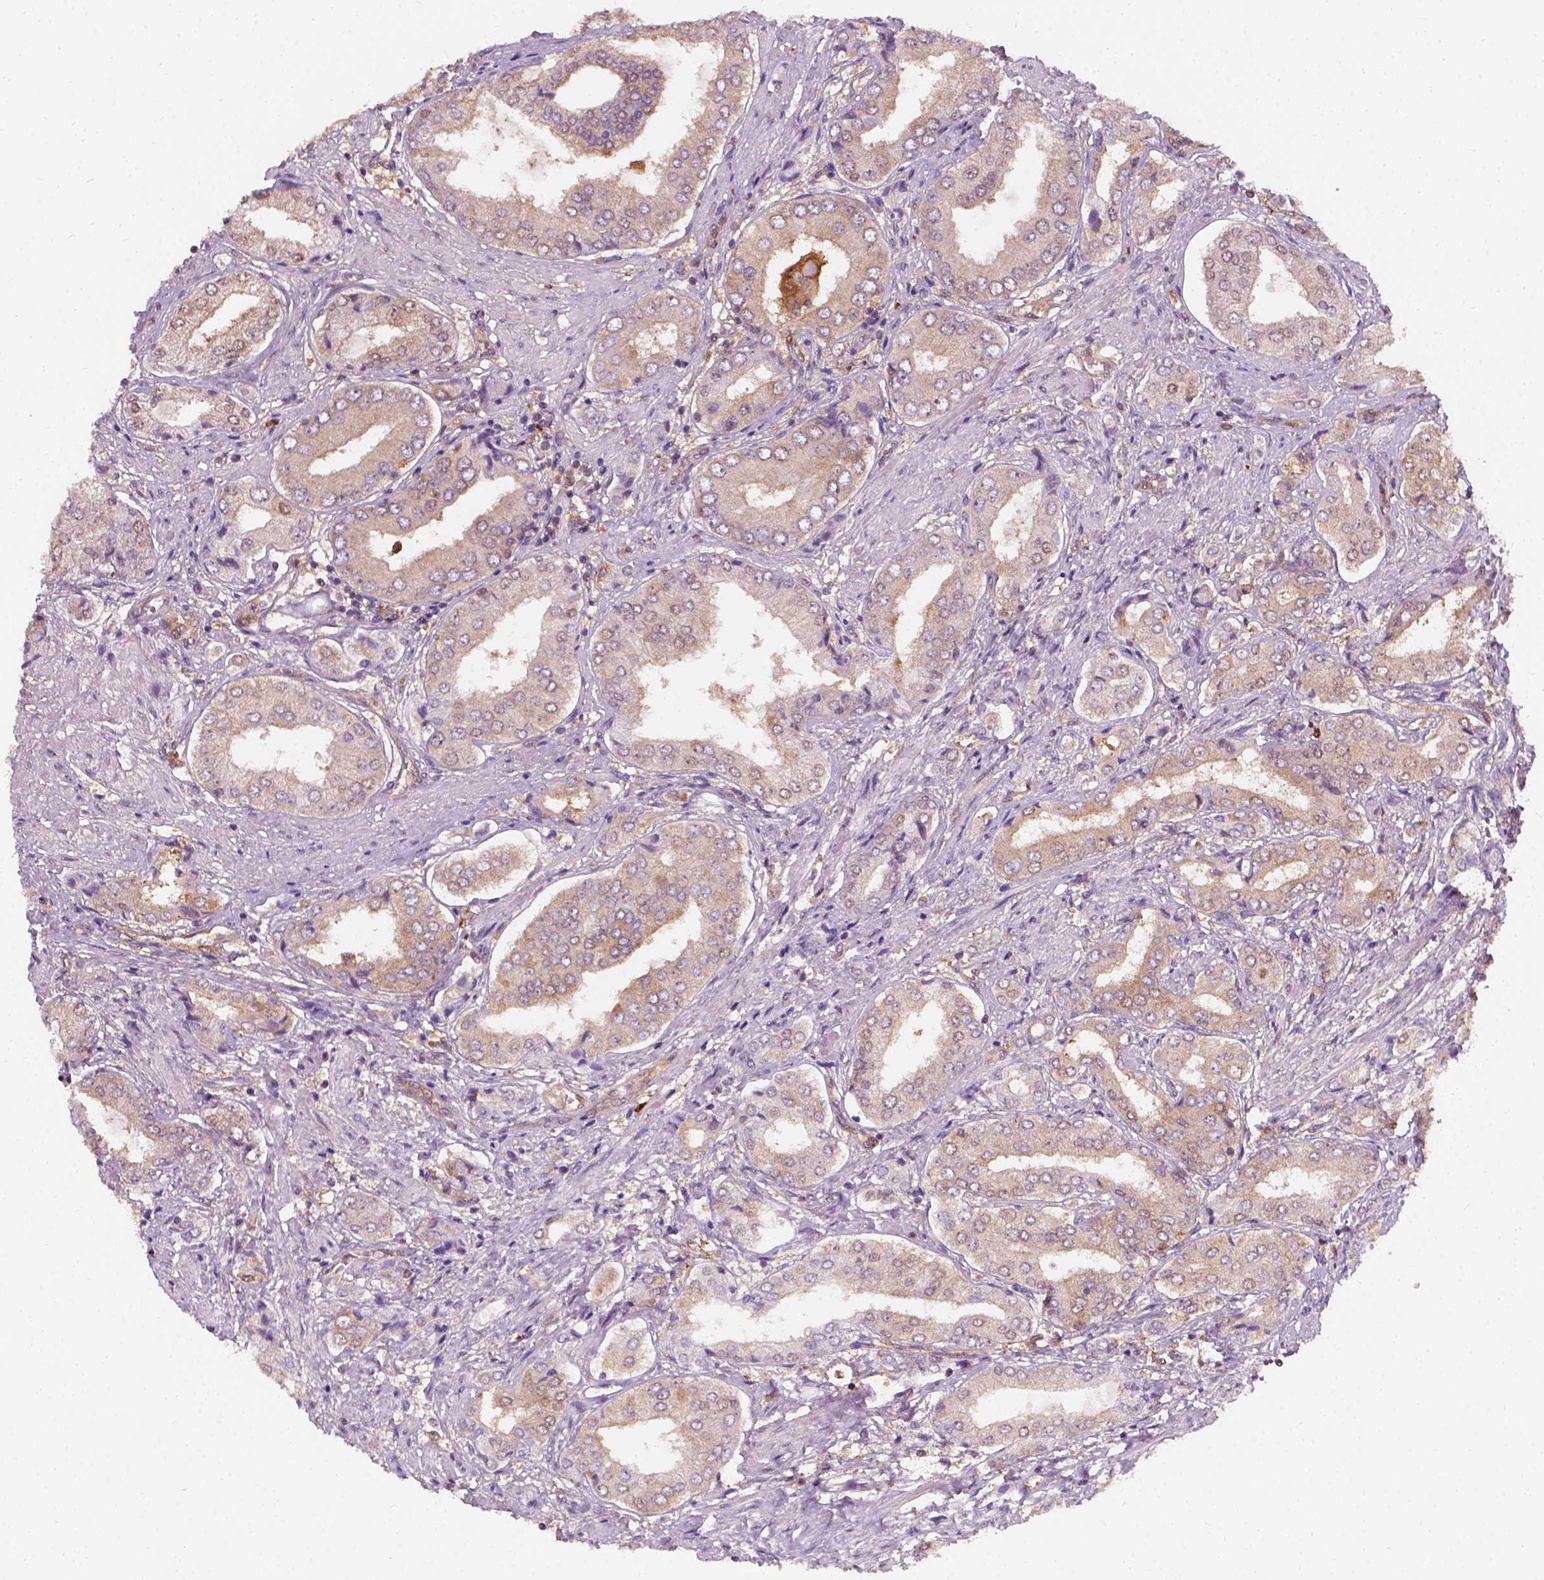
{"staining": {"intensity": "moderate", "quantity": "<25%", "location": "cytoplasmic/membranous,nuclear"}, "tissue": "prostate cancer", "cell_type": "Tumor cells", "image_type": "cancer", "snomed": [{"axis": "morphology", "description": "Adenocarcinoma, NOS"}, {"axis": "topography", "description": "Prostate"}], "caption": "DAB (3,3'-diaminobenzidine) immunohistochemical staining of prostate adenocarcinoma shows moderate cytoplasmic/membranous and nuclear protein staining in about <25% of tumor cells.", "gene": "SQSTM1", "patient": {"sex": "male", "age": 63}}